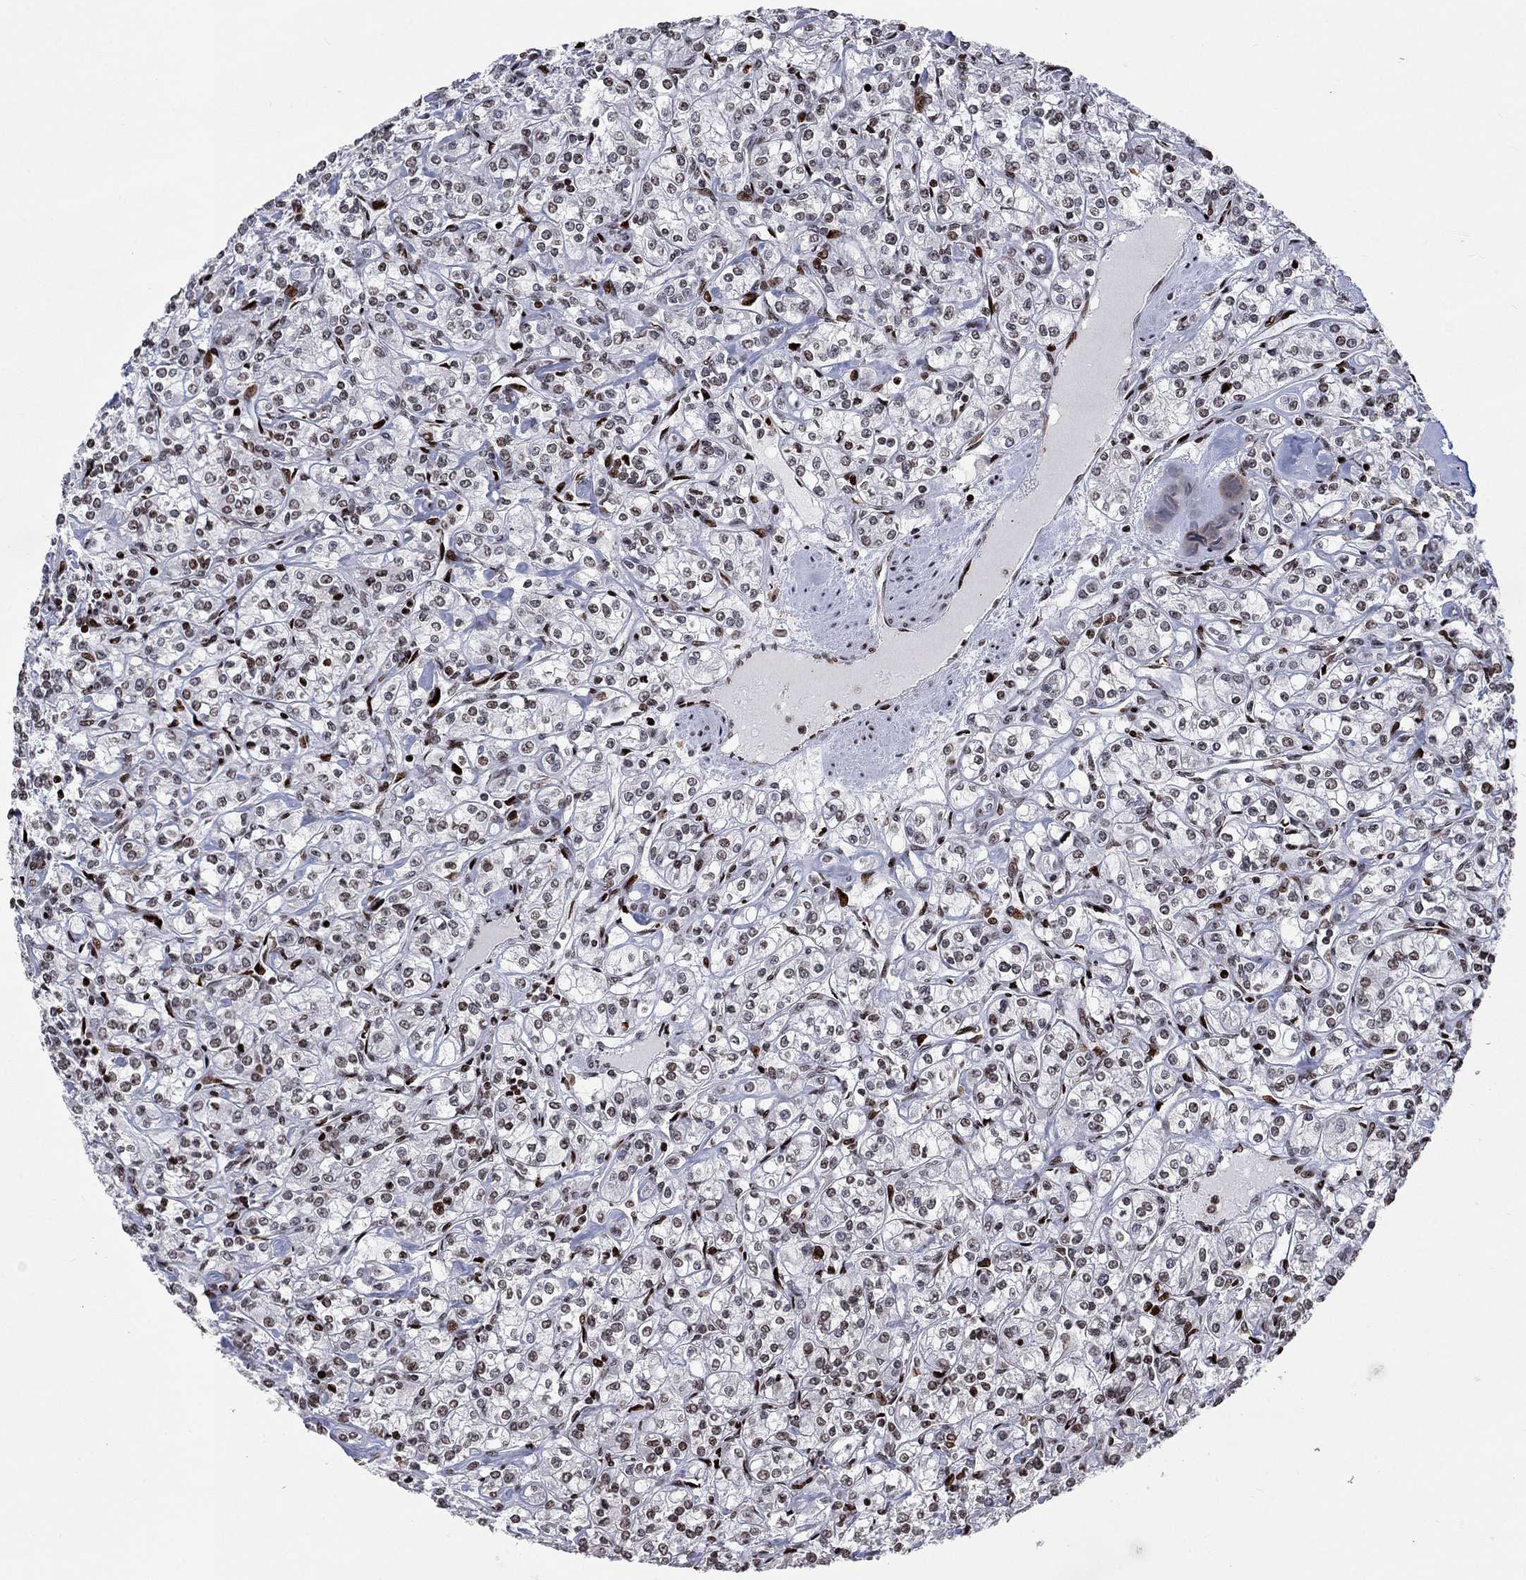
{"staining": {"intensity": "moderate", "quantity": "<25%", "location": "nuclear"}, "tissue": "renal cancer", "cell_type": "Tumor cells", "image_type": "cancer", "snomed": [{"axis": "morphology", "description": "Adenocarcinoma, NOS"}, {"axis": "topography", "description": "Kidney"}], "caption": "Moderate nuclear expression is present in about <25% of tumor cells in renal adenocarcinoma.", "gene": "SRSF3", "patient": {"sex": "male", "age": 77}}